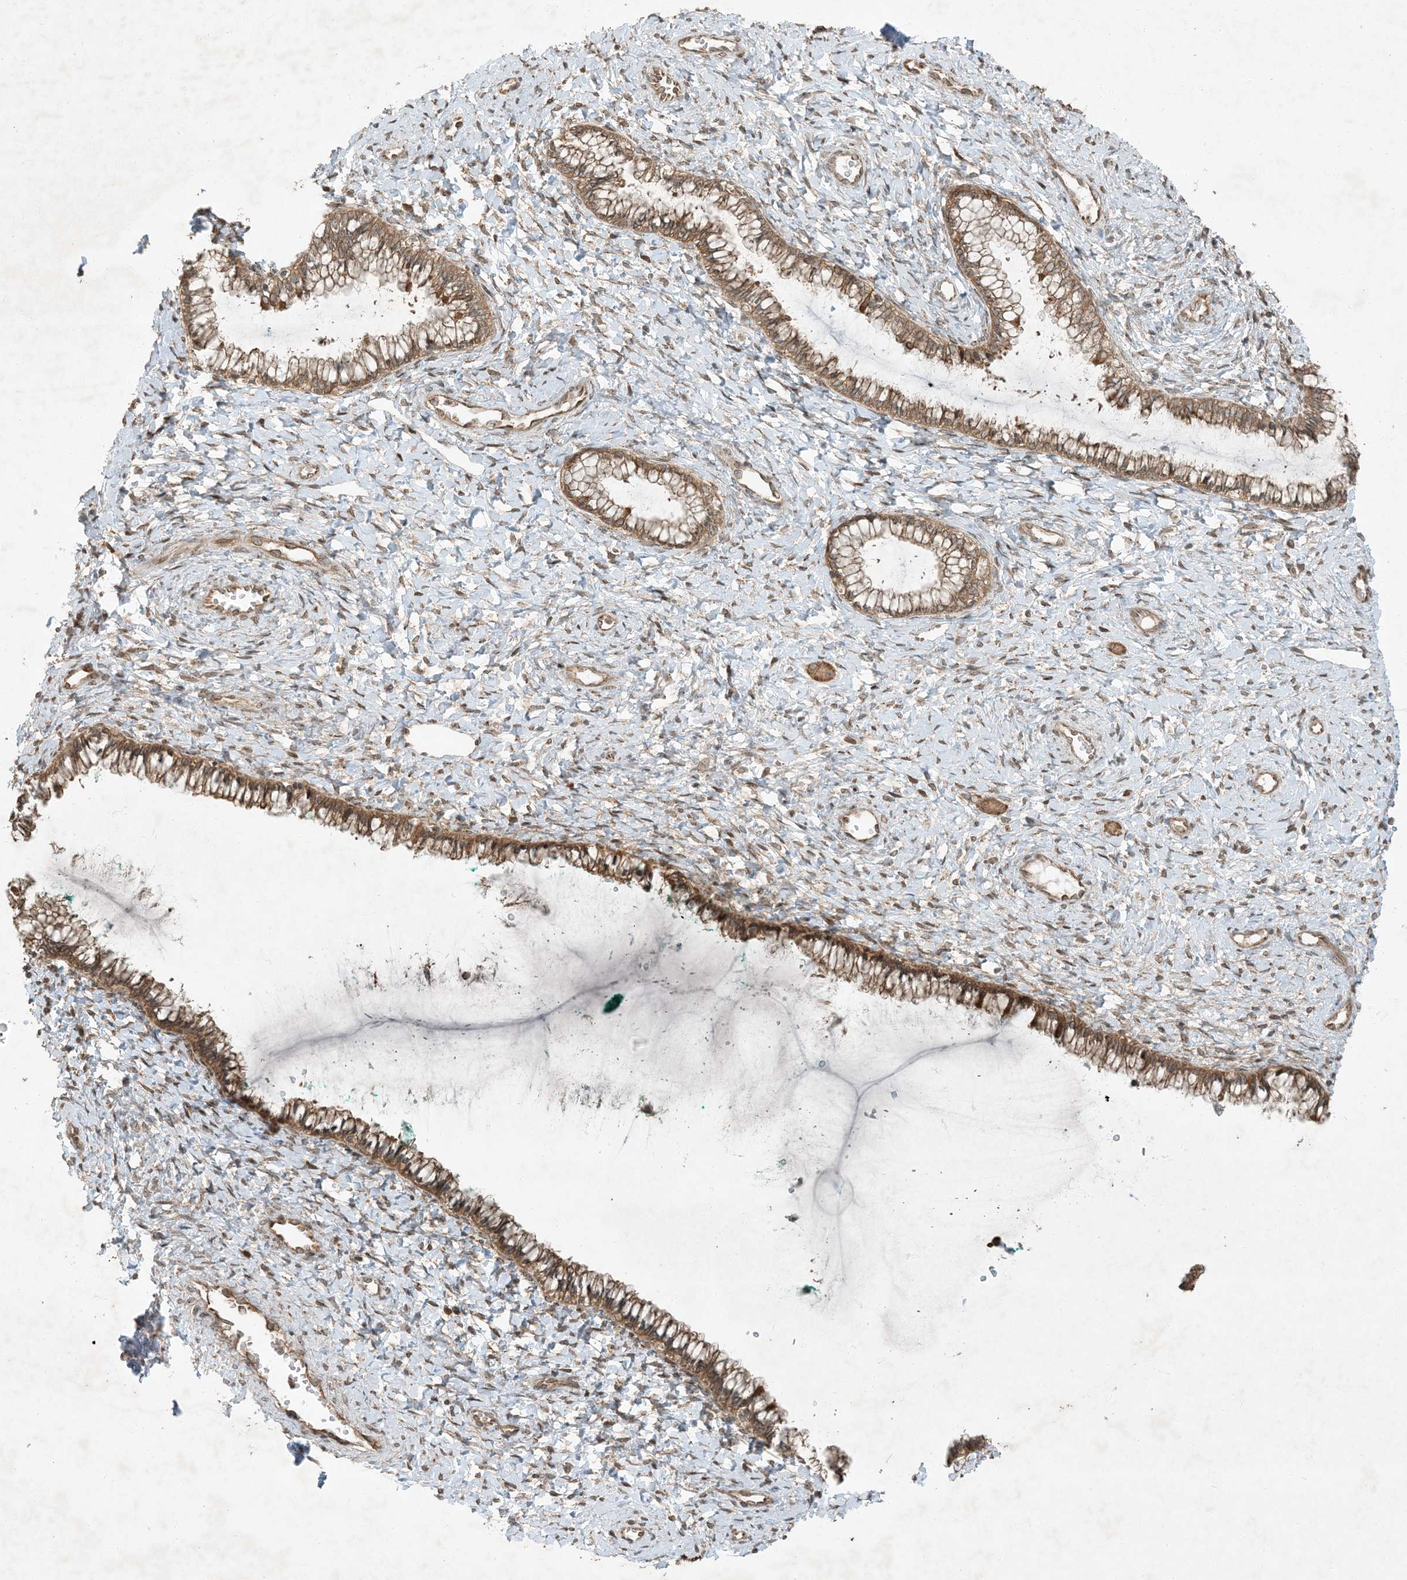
{"staining": {"intensity": "moderate", "quantity": ">75%", "location": "cytoplasmic/membranous"}, "tissue": "cervix", "cell_type": "Glandular cells", "image_type": "normal", "snomed": [{"axis": "morphology", "description": "Normal tissue, NOS"}, {"axis": "morphology", "description": "Adenocarcinoma, NOS"}, {"axis": "topography", "description": "Cervix"}], "caption": "This micrograph demonstrates immunohistochemistry staining of normal cervix, with medium moderate cytoplasmic/membranous staining in about >75% of glandular cells.", "gene": "COMMD8", "patient": {"sex": "female", "age": 29}}